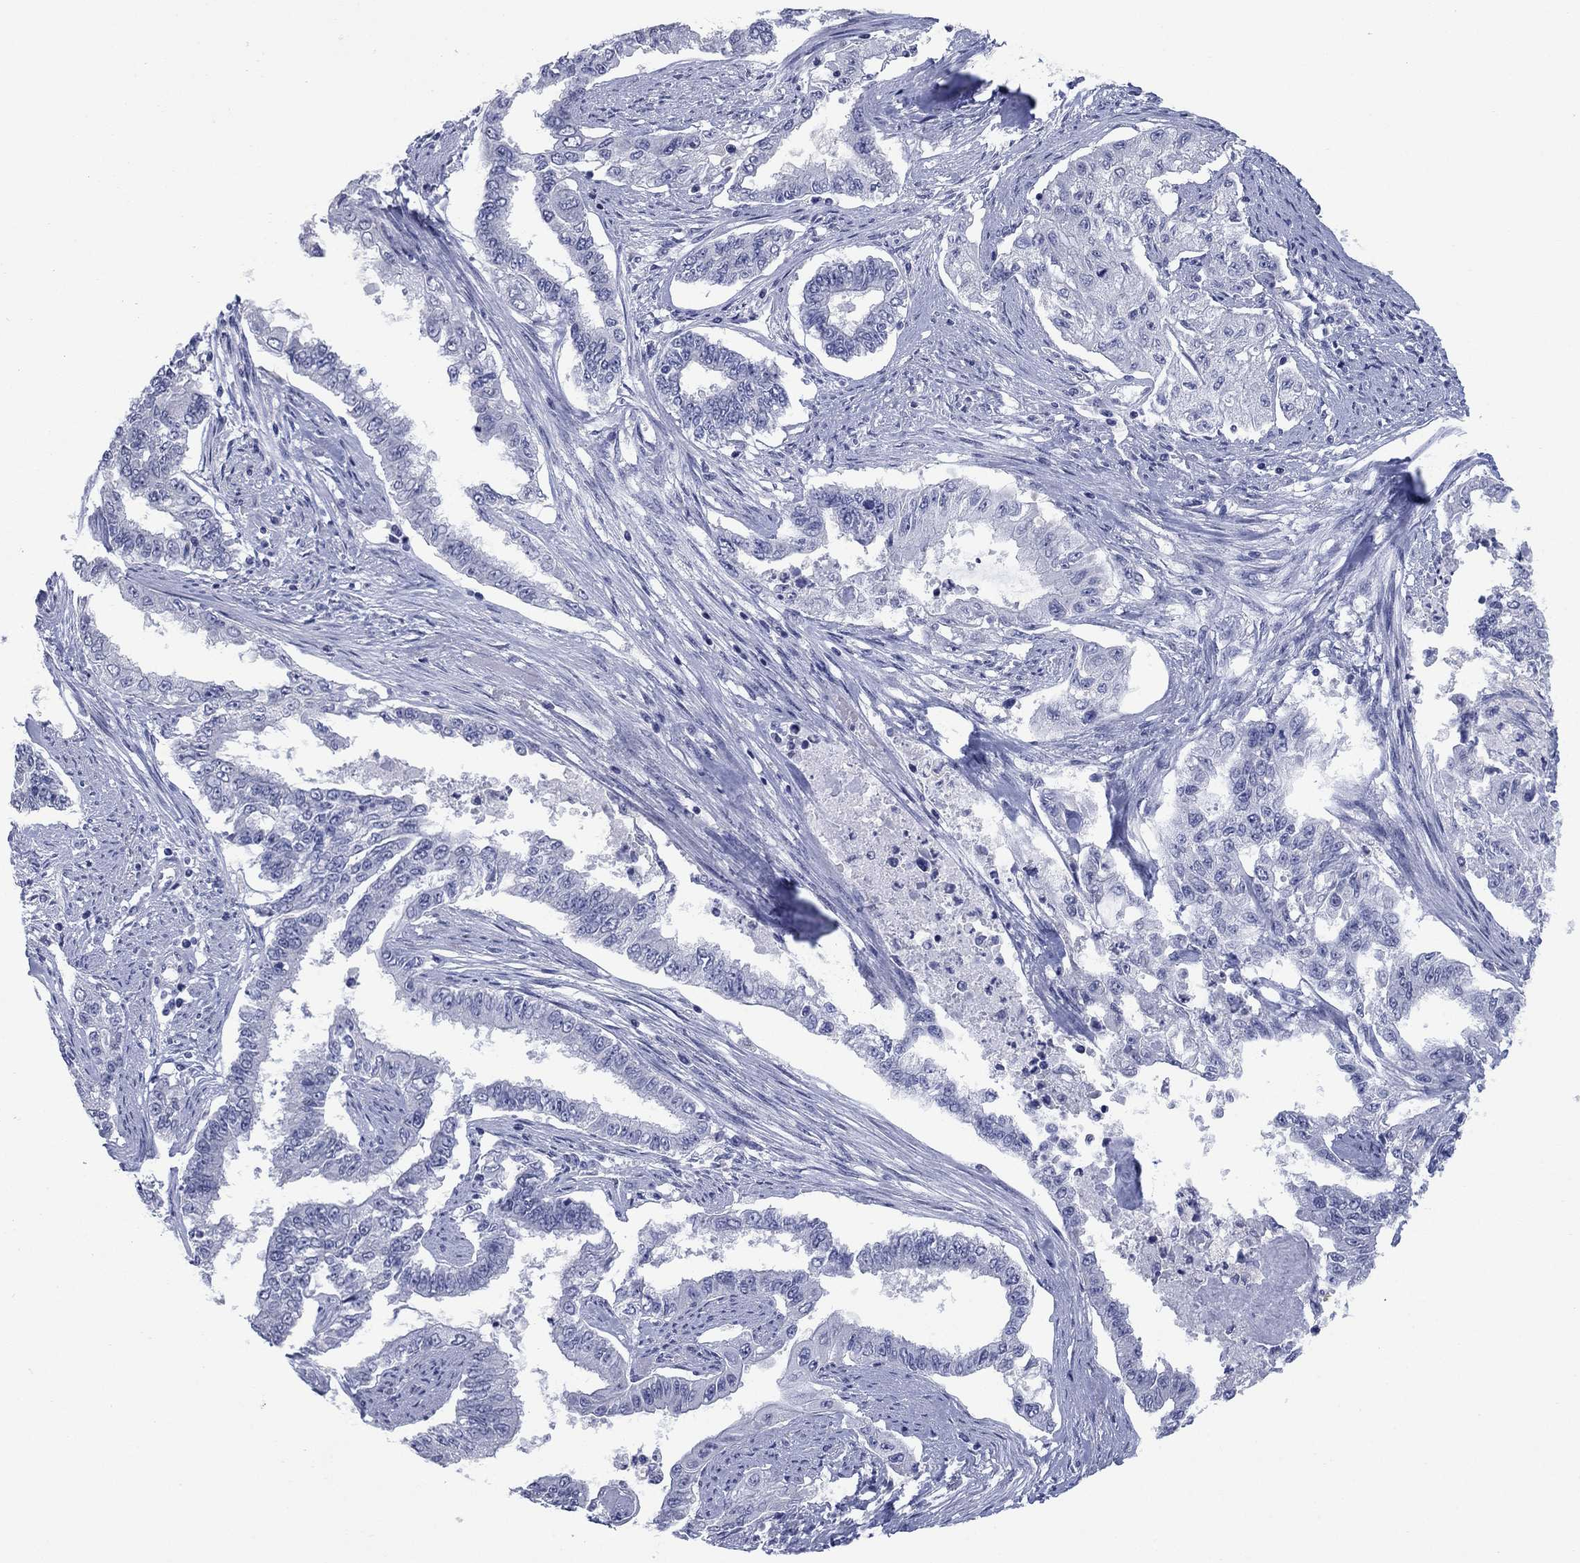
{"staining": {"intensity": "negative", "quantity": "none", "location": "none"}, "tissue": "endometrial cancer", "cell_type": "Tumor cells", "image_type": "cancer", "snomed": [{"axis": "morphology", "description": "Adenocarcinoma, NOS"}, {"axis": "topography", "description": "Uterus"}], "caption": "Endometrial adenocarcinoma stained for a protein using immunohistochemistry (IHC) exhibits no expression tumor cells.", "gene": "ATP6V1G2", "patient": {"sex": "female", "age": 59}}